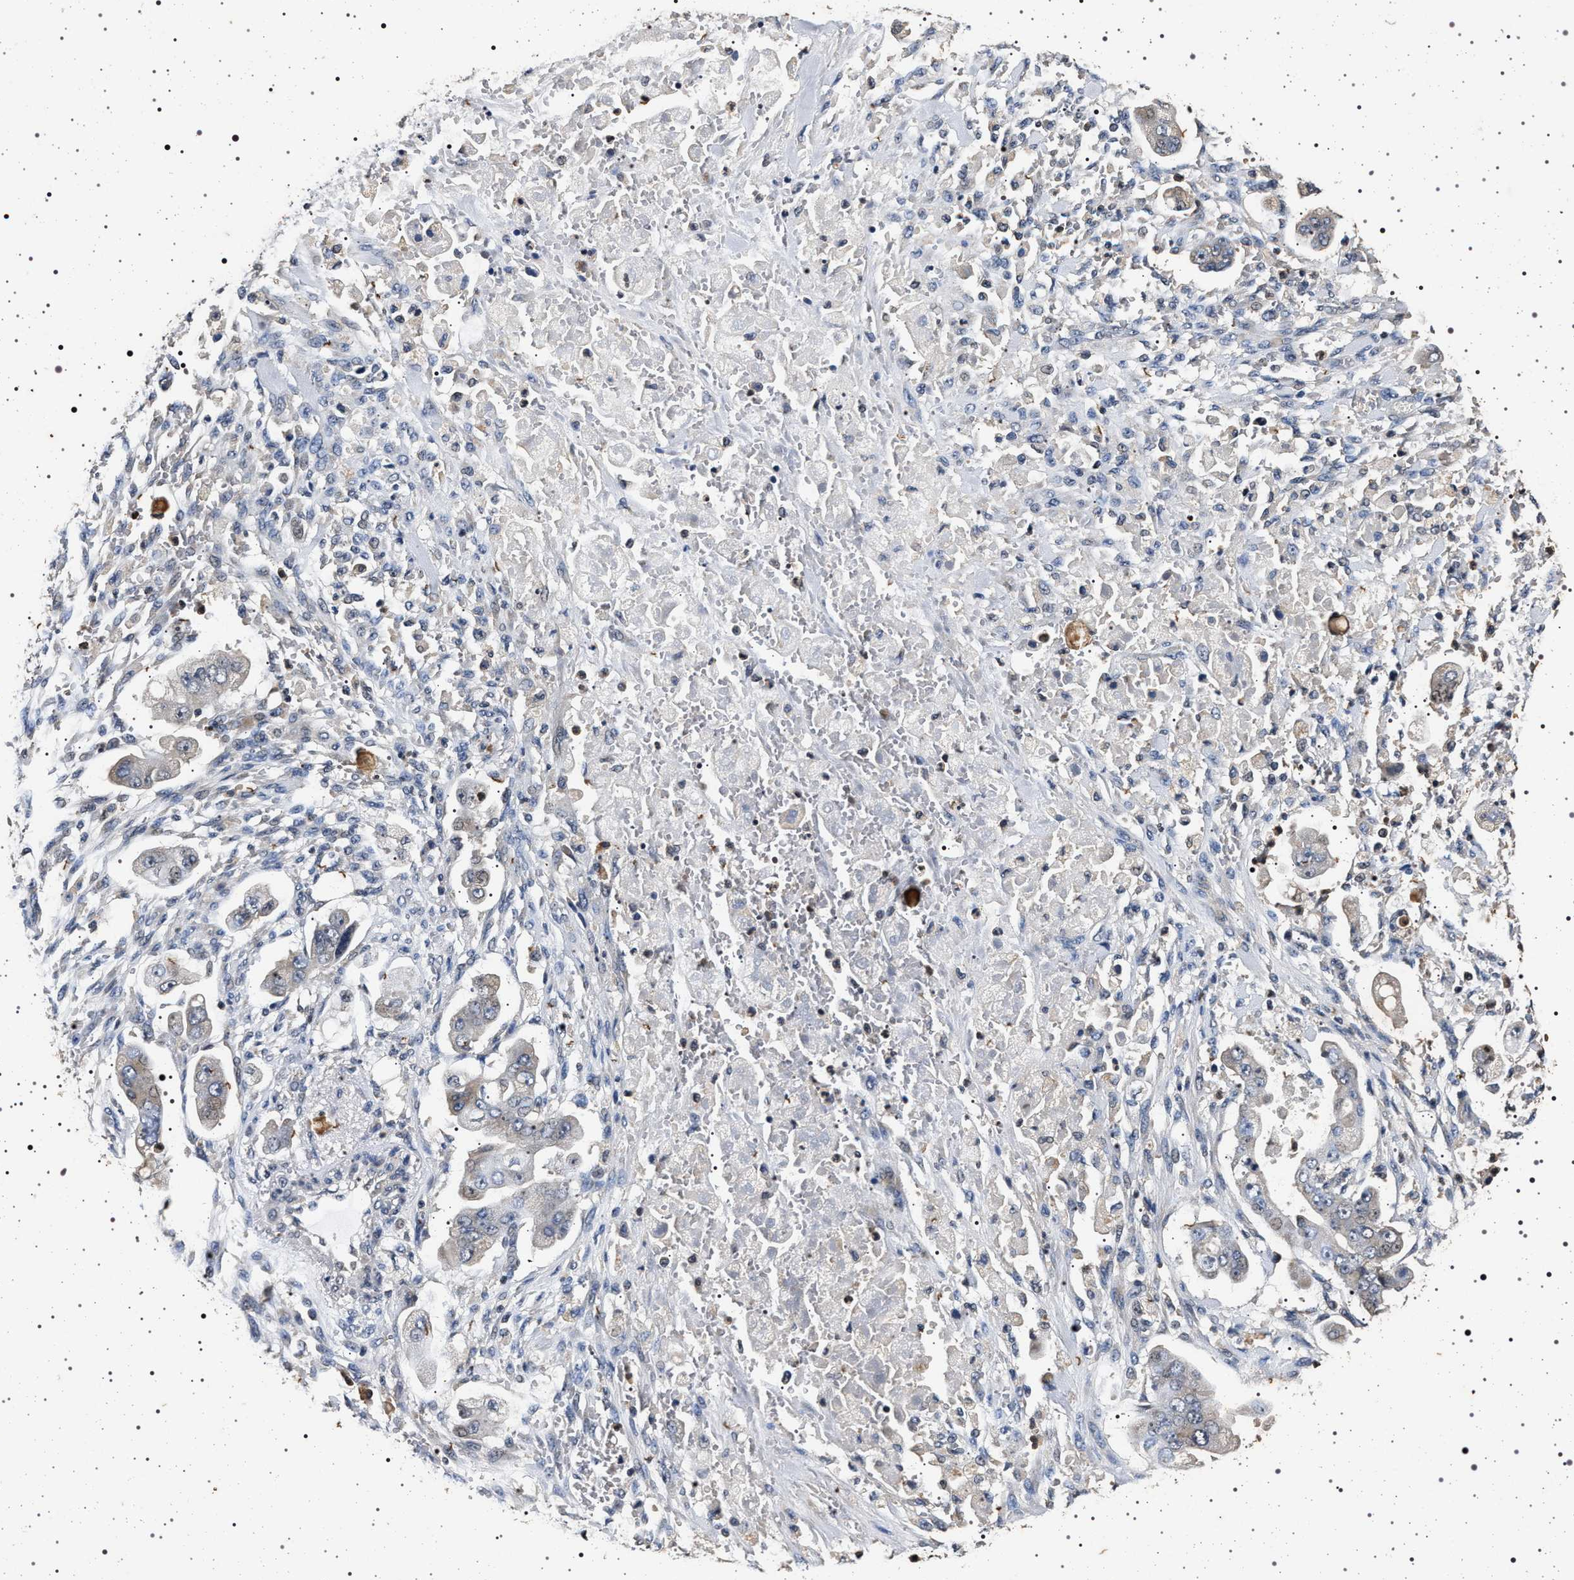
{"staining": {"intensity": "negative", "quantity": "none", "location": "none"}, "tissue": "stomach cancer", "cell_type": "Tumor cells", "image_type": "cancer", "snomed": [{"axis": "morphology", "description": "Adenocarcinoma, NOS"}, {"axis": "topography", "description": "Stomach"}], "caption": "Immunohistochemistry (IHC) of stomach cancer exhibits no staining in tumor cells.", "gene": "CDKN1B", "patient": {"sex": "male", "age": 62}}